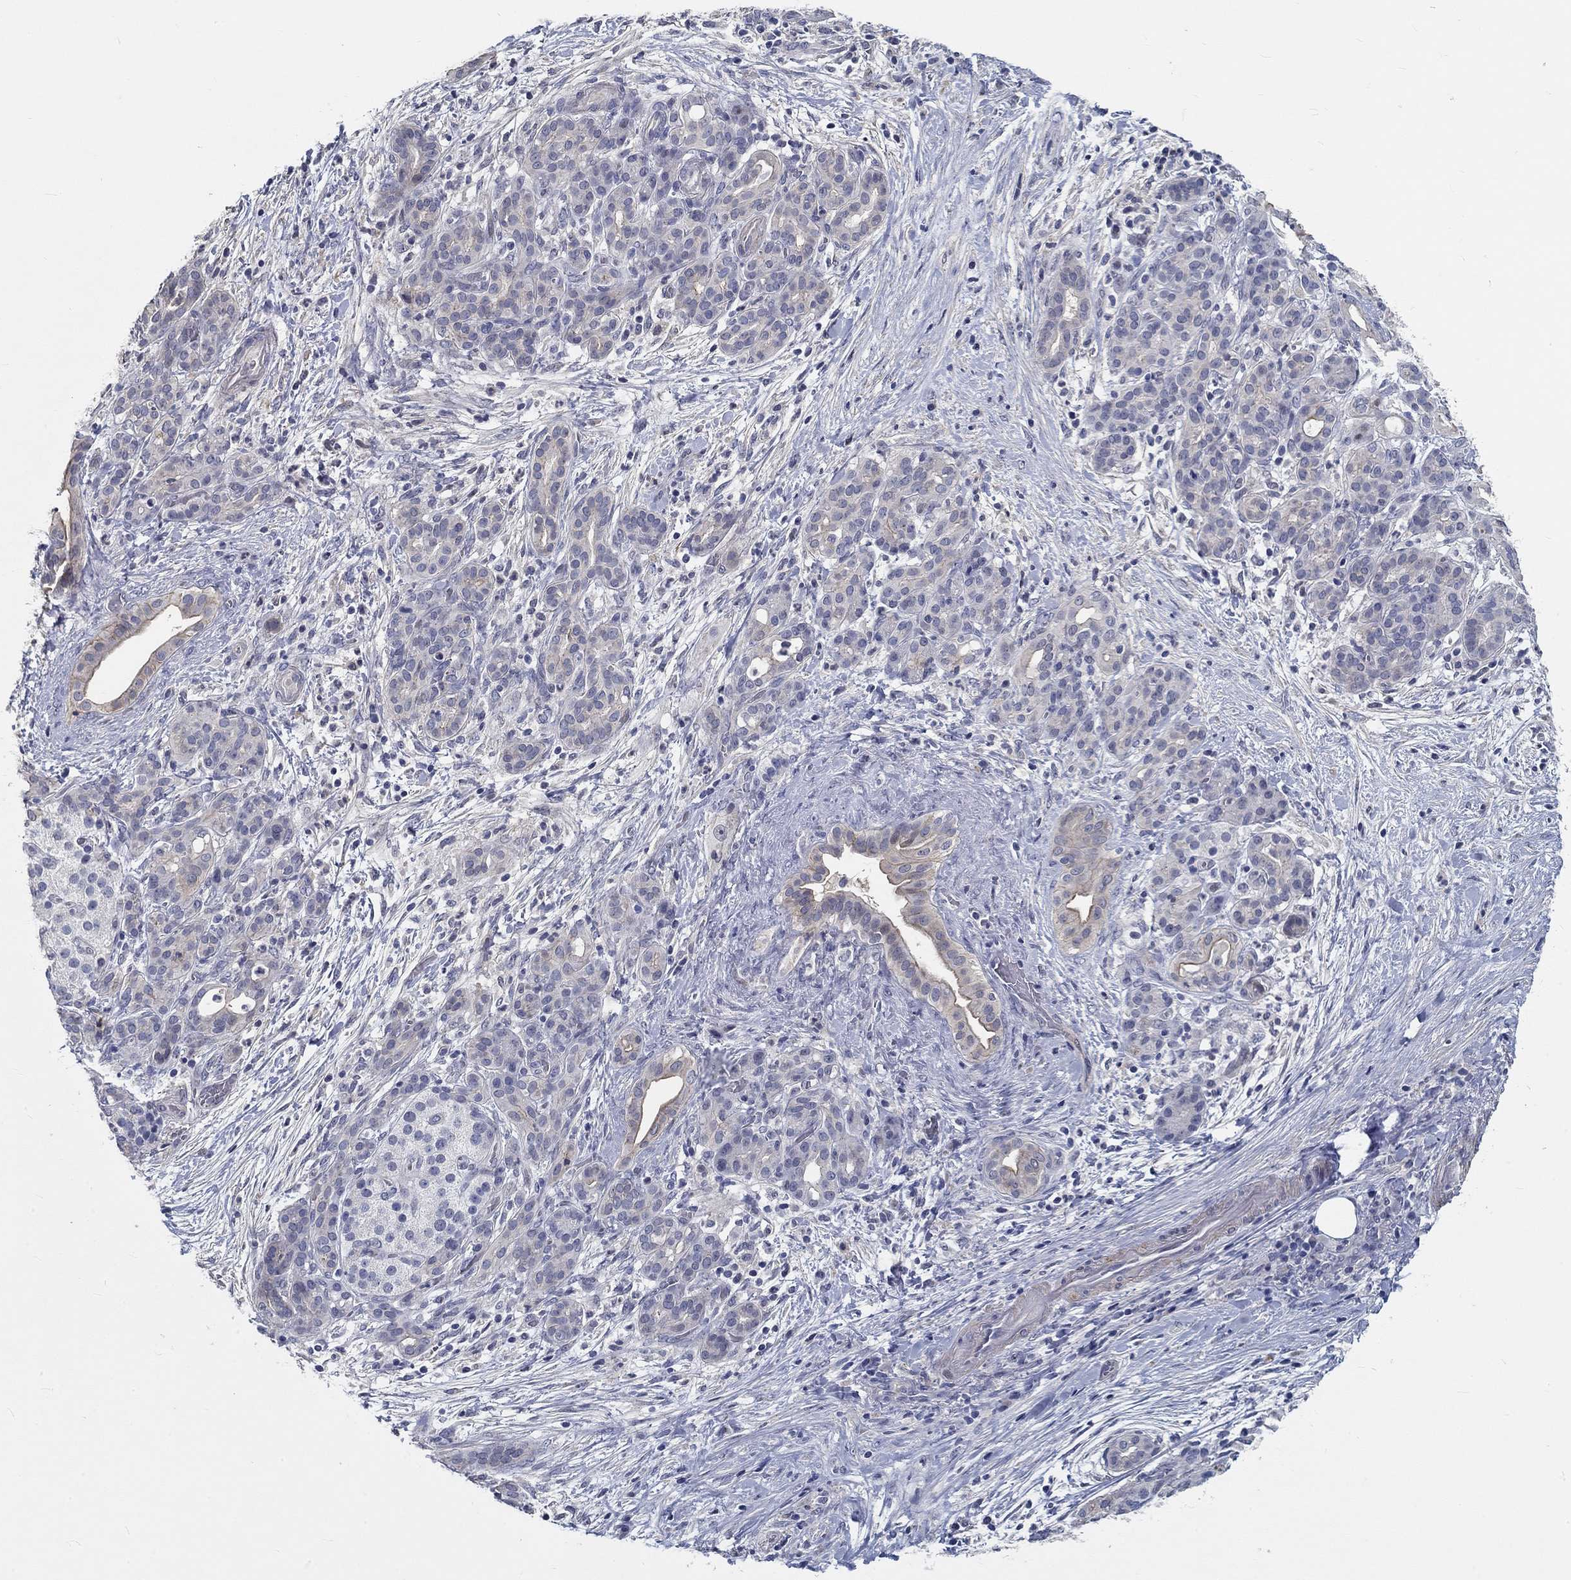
{"staining": {"intensity": "negative", "quantity": "none", "location": "none"}, "tissue": "pancreatic cancer", "cell_type": "Tumor cells", "image_type": "cancer", "snomed": [{"axis": "morphology", "description": "Adenocarcinoma, NOS"}, {"axis": "topography", "description": "Pancreas"}], "caption": "Immunohistochemical staining of human pancreatic cancer demonstrates no significant expression in tumor cells. Brightfield microscopy of immunohistochemistry (IHC) stained with DAB (3,3'-diaminobenzidine) (brown) and hematoxylin (blue), captured at high magnification.", "gene": "MYBPC1", "patient": {"sex": "male", "age": 44}}